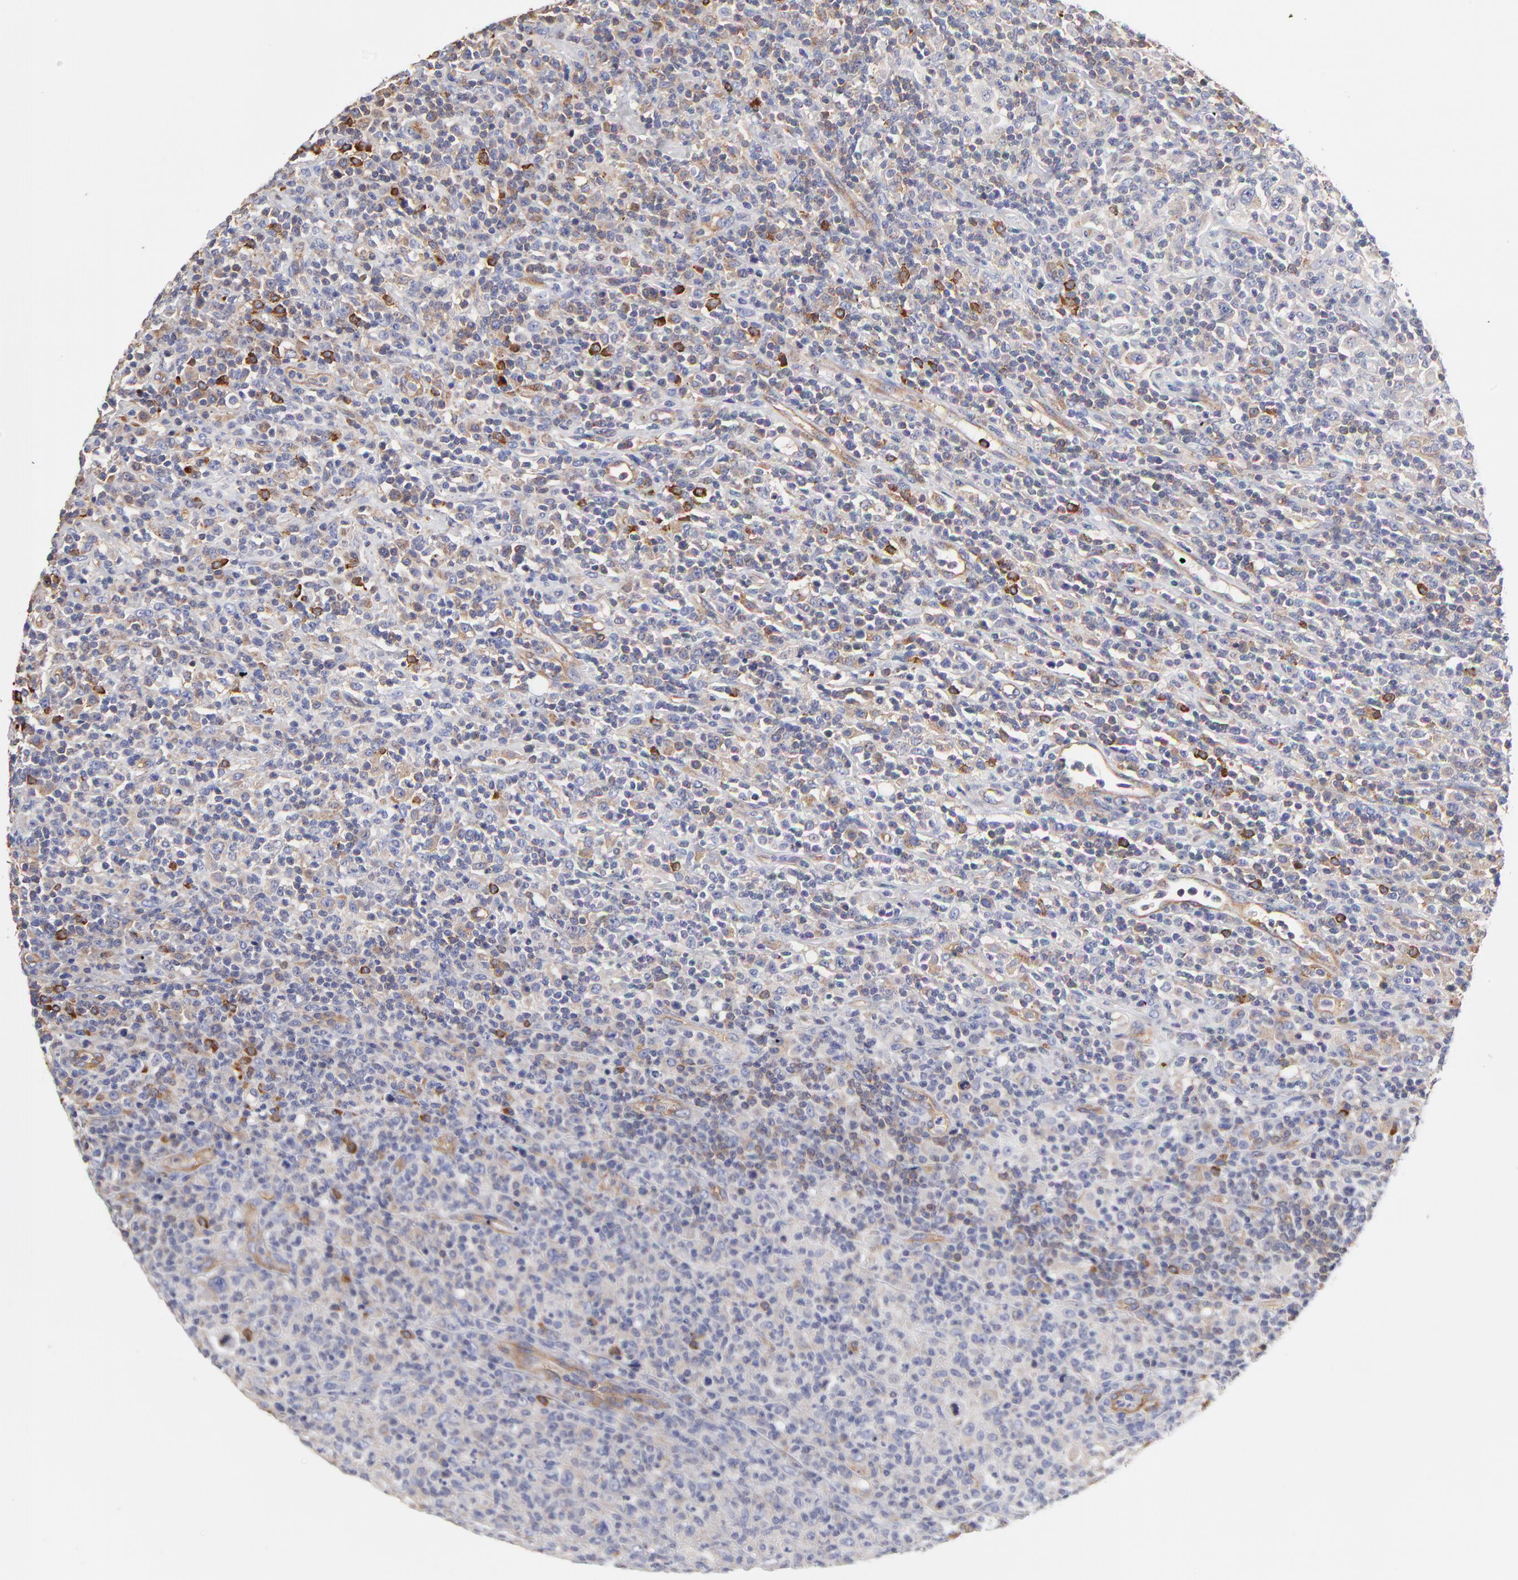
{"staining": {"intensity": "moderate", "quantity": "25%-75%", "location": "cytoplasmic/membranous"}, "tissue": "lymphoma", "cell_type": "Tumor cells", "image_type": "cancer", "snomed": [{"axis": "morphology", "description": "Hodgkin's disease, NOS"}, {"axis": "topography", "description": "Lymph node"}], "caption": "Brown immunohistochemical staining in human Hodgkin's disease reveals moderate cytoplasmic/membranous staining in about 25%-75% of tumor cells. Immunohistochemistry (ihc) stains the protein in brown and the nuclei are stained blue.", "gene": "CD2AP", "patient": {"sex": "male", "age": 65}}